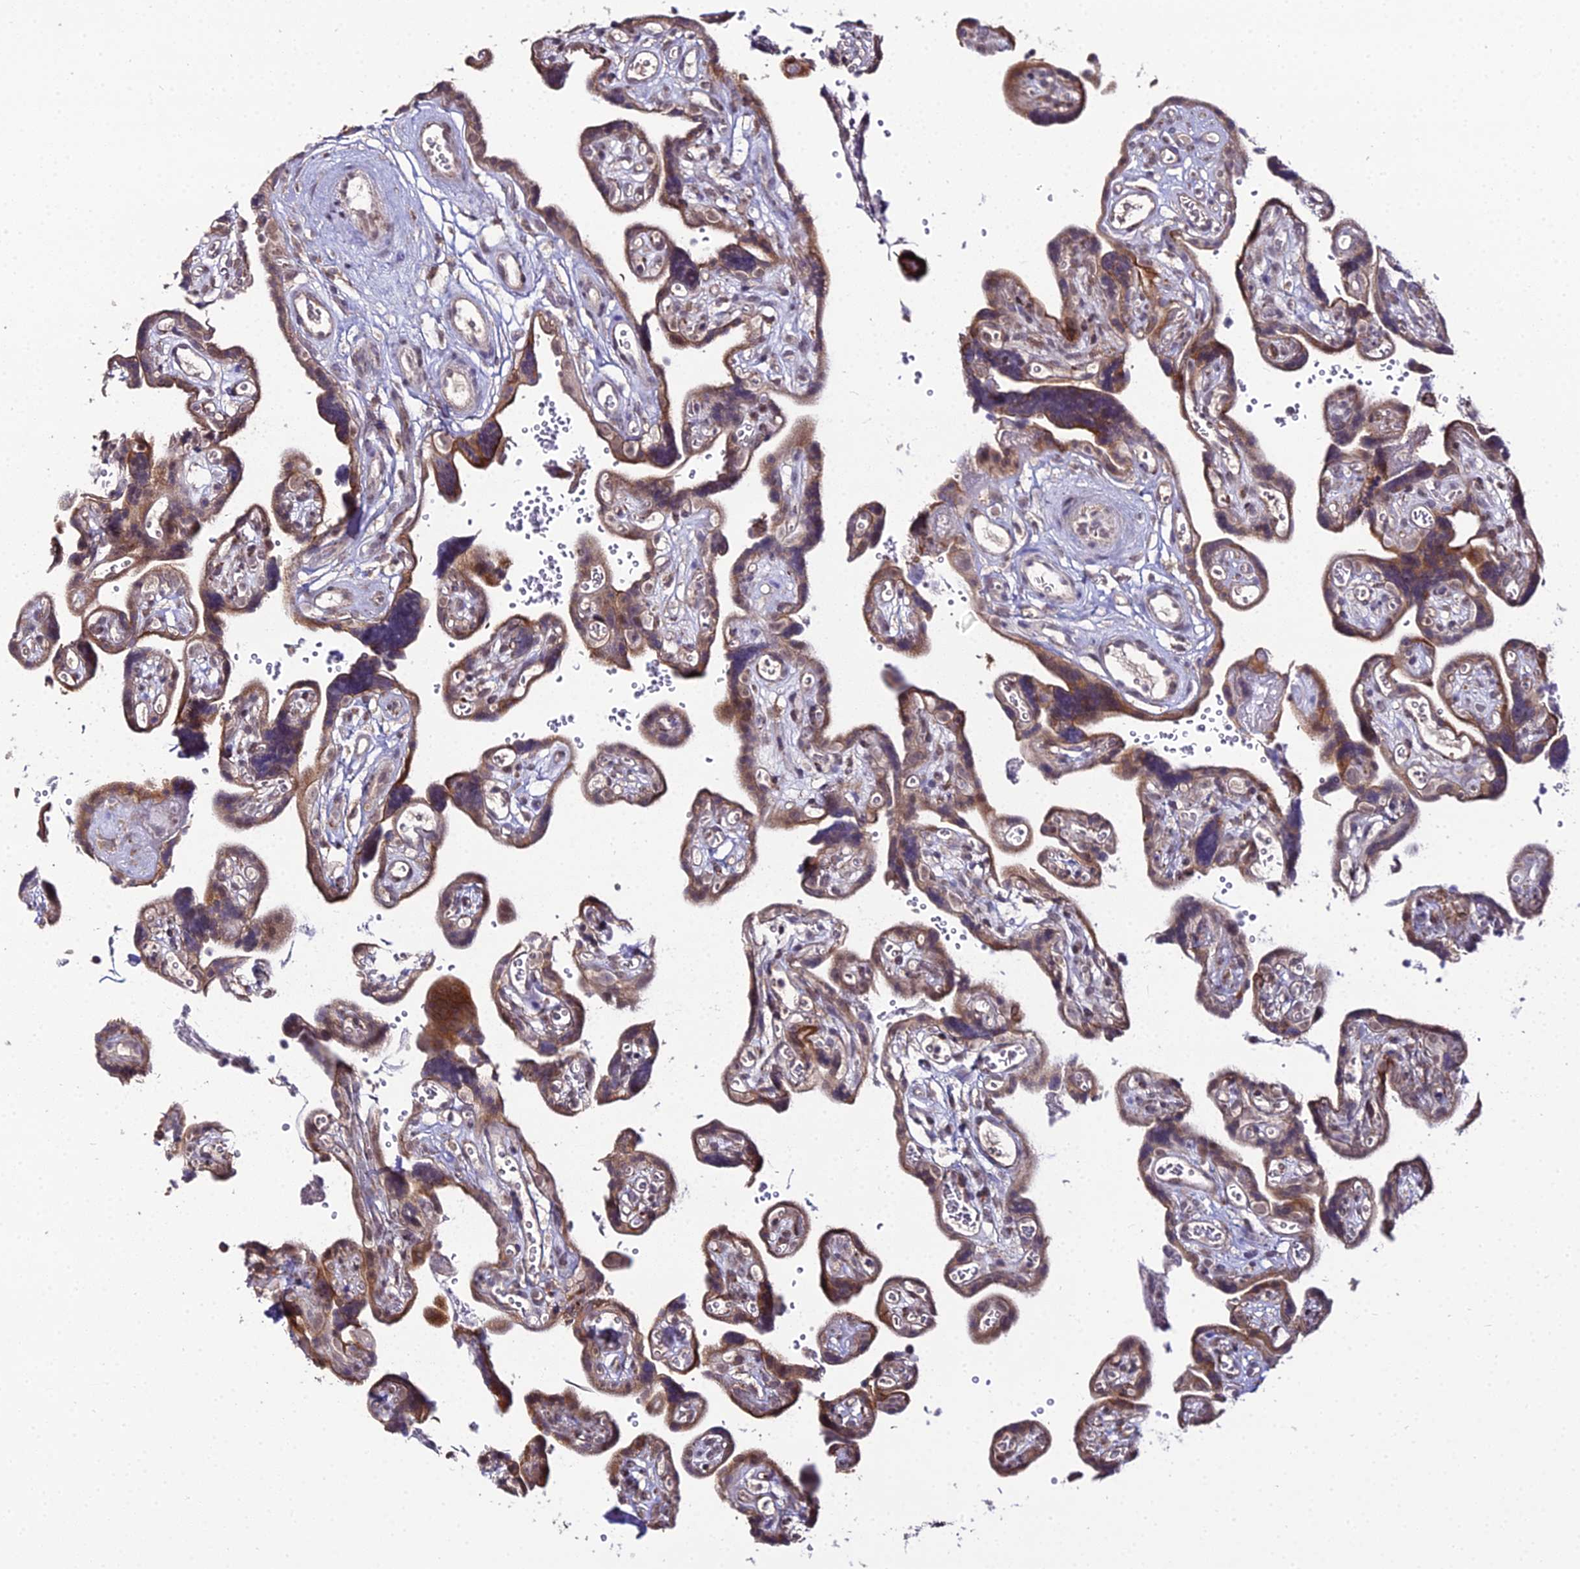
{"staining": {"intensity": "moderate", "quantity": ">75%", "location": "cytoplasmic/membranous"}, "tissue": "placenta", "cell_type": "Trophoblastic cells", "image_type": "normal", "snomed": [{"axis": "morphology", "description": "Normal tissue, NOS"}, {"axis": "topography", "description": "Placenta"}], "caption": "Immunohistochemical staining of normal human placenta reveals medium levels of moderate cytoplasmic/membranous staining in approximately >75% of trophoblastic cells.", "gene": "TROAP", "patient": {"sex": "female", "age": 30}}